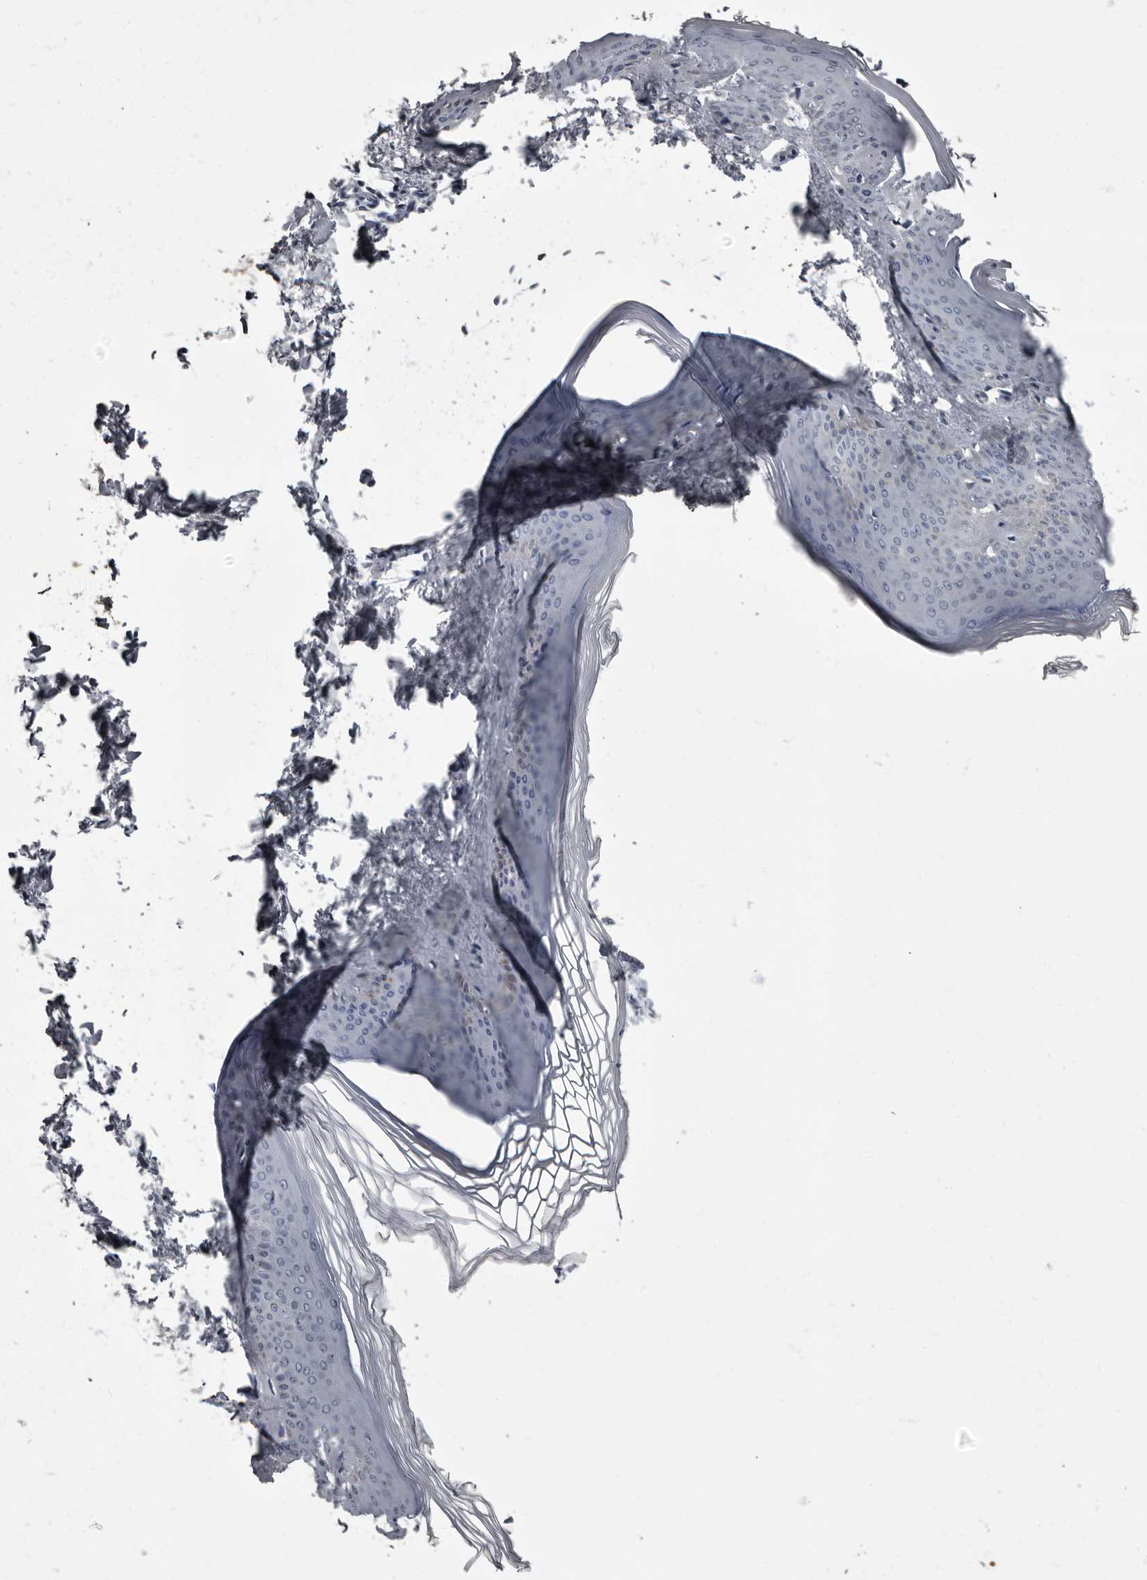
{"staining": {"intensity": "negative", "quantity": "none", "location": "none"}, "tissue": "skin", "cell_type": "Fibroblasts", "image_type": "normal", "snomed": [{"axis": "morphology", "description": "Normal tissue, NOS"}, {"axis": "topography", "description": "Skin"}], "caption": "The histopathology image displays no significant positivity in fibroblasts of skin. Brightfield microscopy of immunohistochemistry stained with DAB (brown) and hematoxylin (blue), captured at high magnification.", "gene": "TPD52L1", "patient": {"sex": "female", "age": 27}}